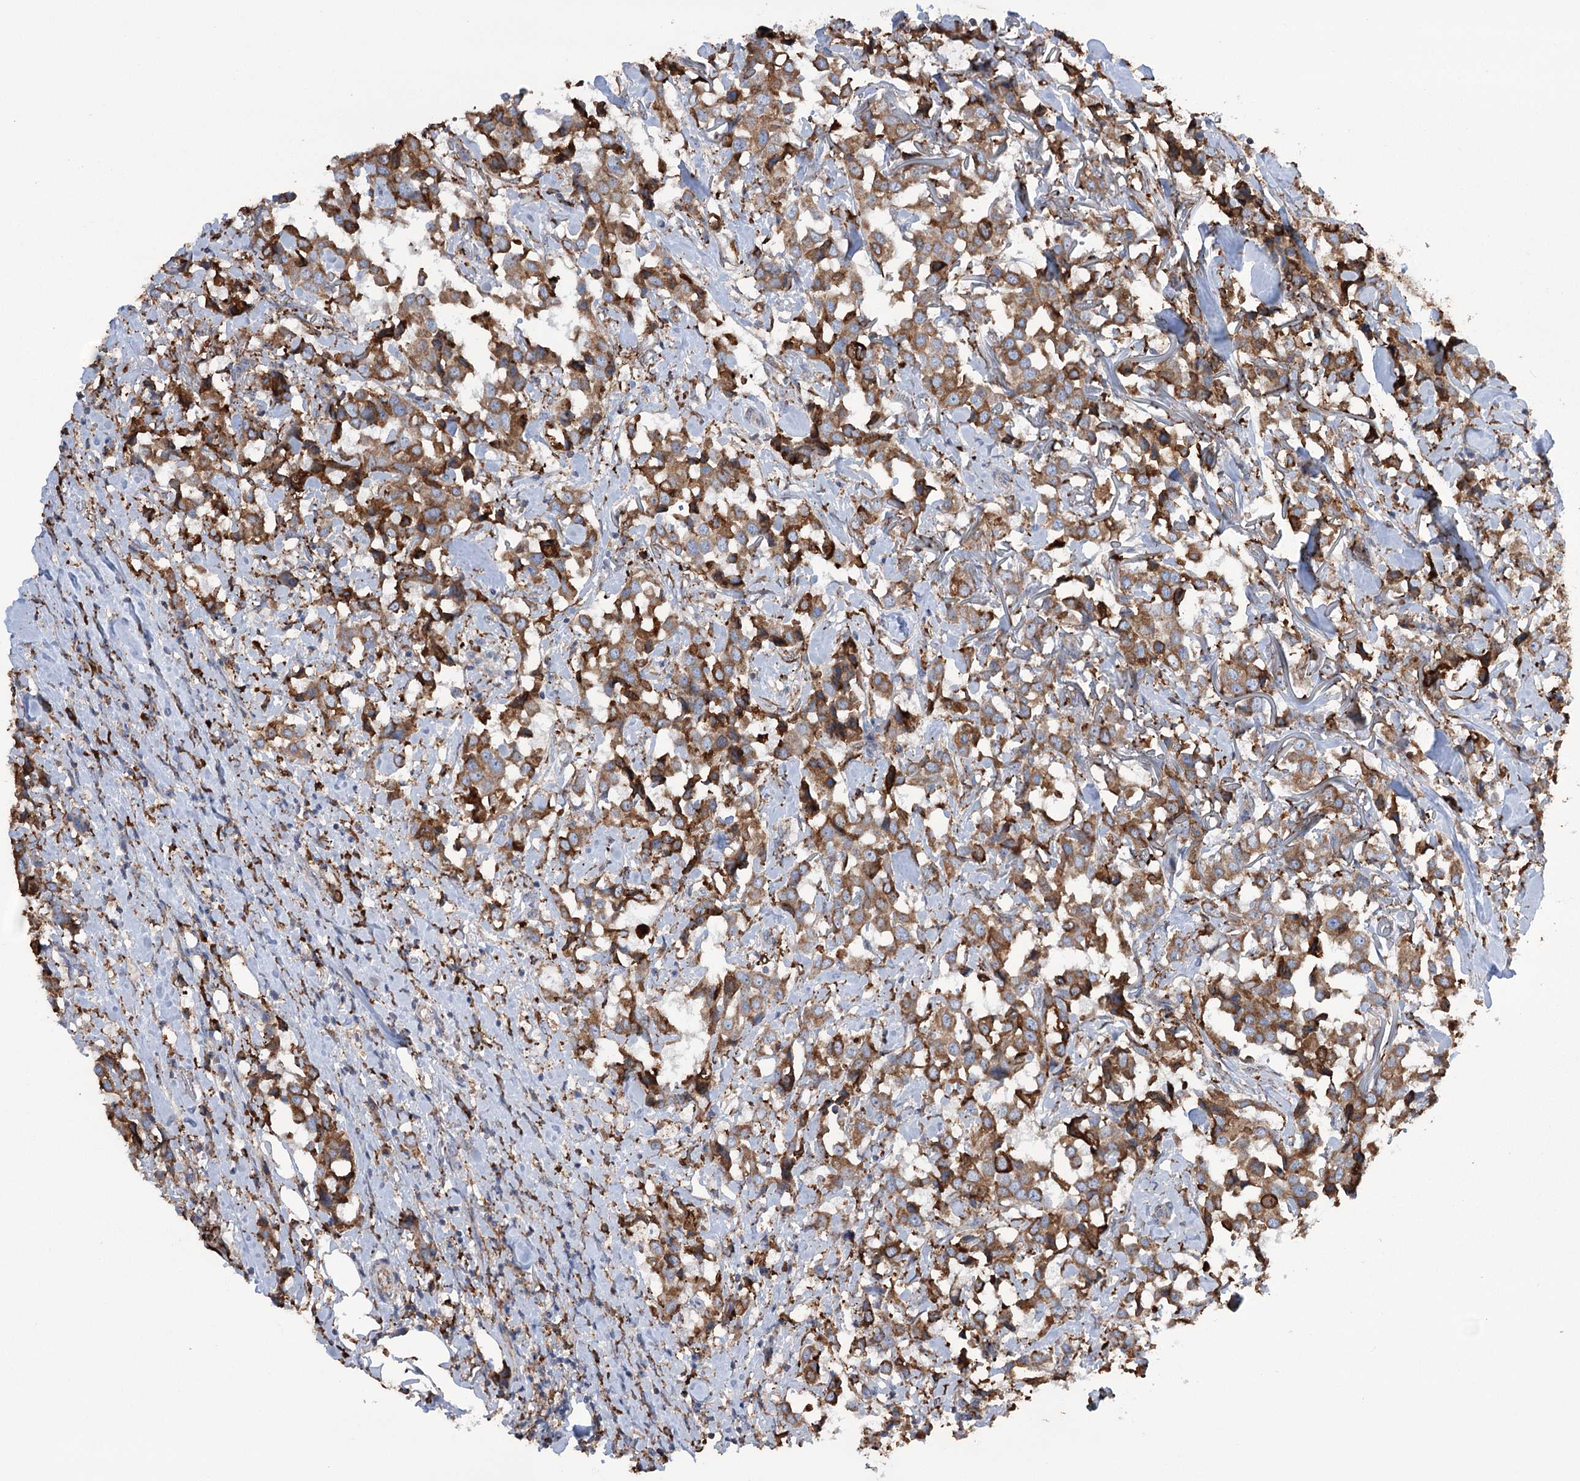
{"staining": {"intensity": "moderate", "quantity": ">75%", "location": "cytoplasmic/membranous"}, "tissue": "breast cancer", "cell_type": "Tumor cells", "image_type": "cancer", "snomed": [{"axis": "morphology", "description": "Duct carcinoma"}, {"axis": "topography", "description": "Breast"}], "caption": "Breast invasive ductal carcinoma stained with DAB immunohistochemistry (IHC) demonstrates medium levels of moderate cytoplasmic/membranous positivity in approximately >75% of tumor cells.", "gene": "TRIM71", "patient": {"sex": "female", "age": 80}}